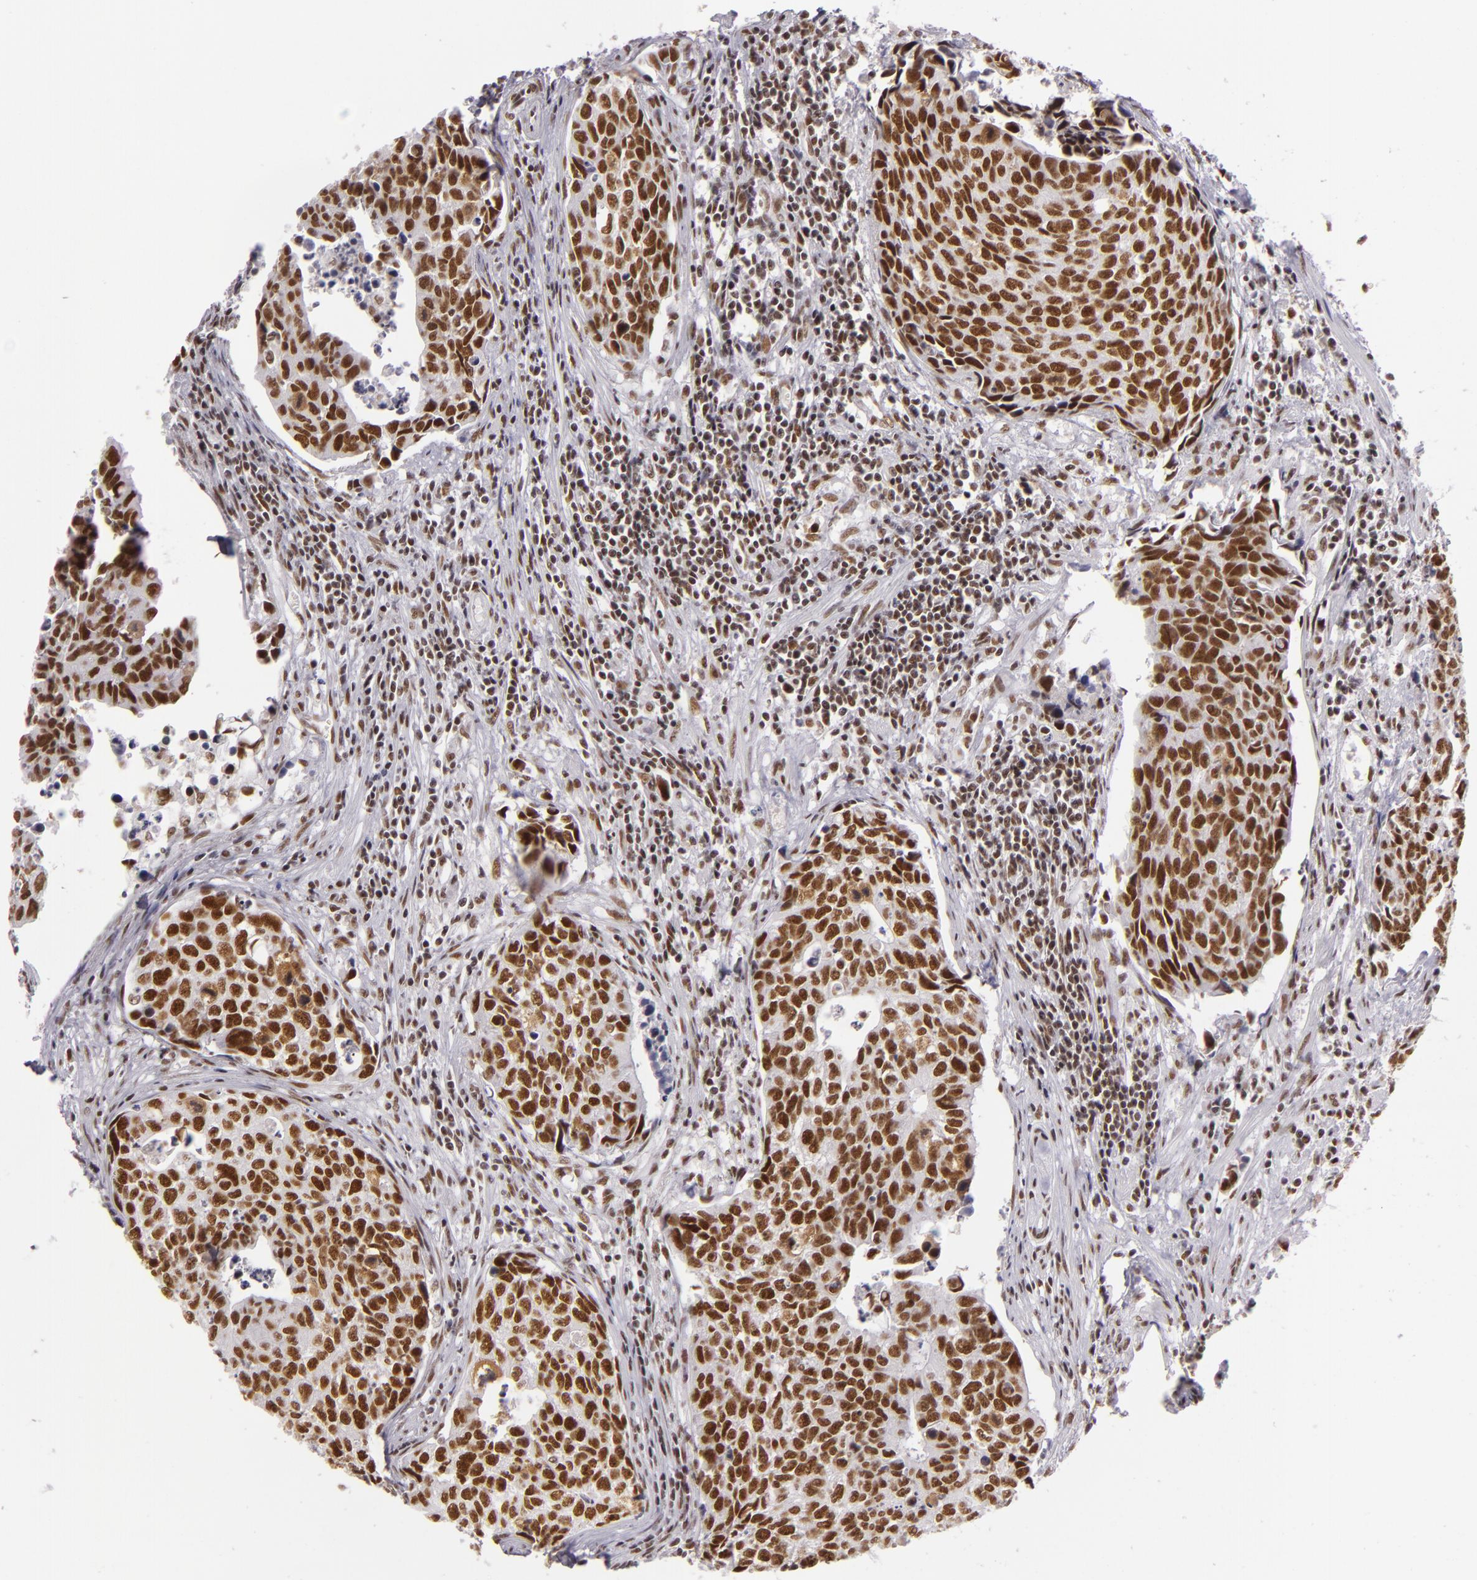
{"staining": {"intensity": "strong", "quantity": ">75%", "location": "nuclear"}, "tissue": "urothelial cancer", "cell_type": "Tumor cells", "image_type": "cancer", "snomed": [{"axis": "morphology", "description": "Urothelial carcinoma, High grade"}, {"axis": "topography", "description": "Urinary bladder"}], "caption": "Protein expression analysis of urothelial cancer exhibits strong nuclear positivity in approximately >75% of tumor cells.", "gene": "BRD8", "patient": {"sex": "male", "age": 81}}